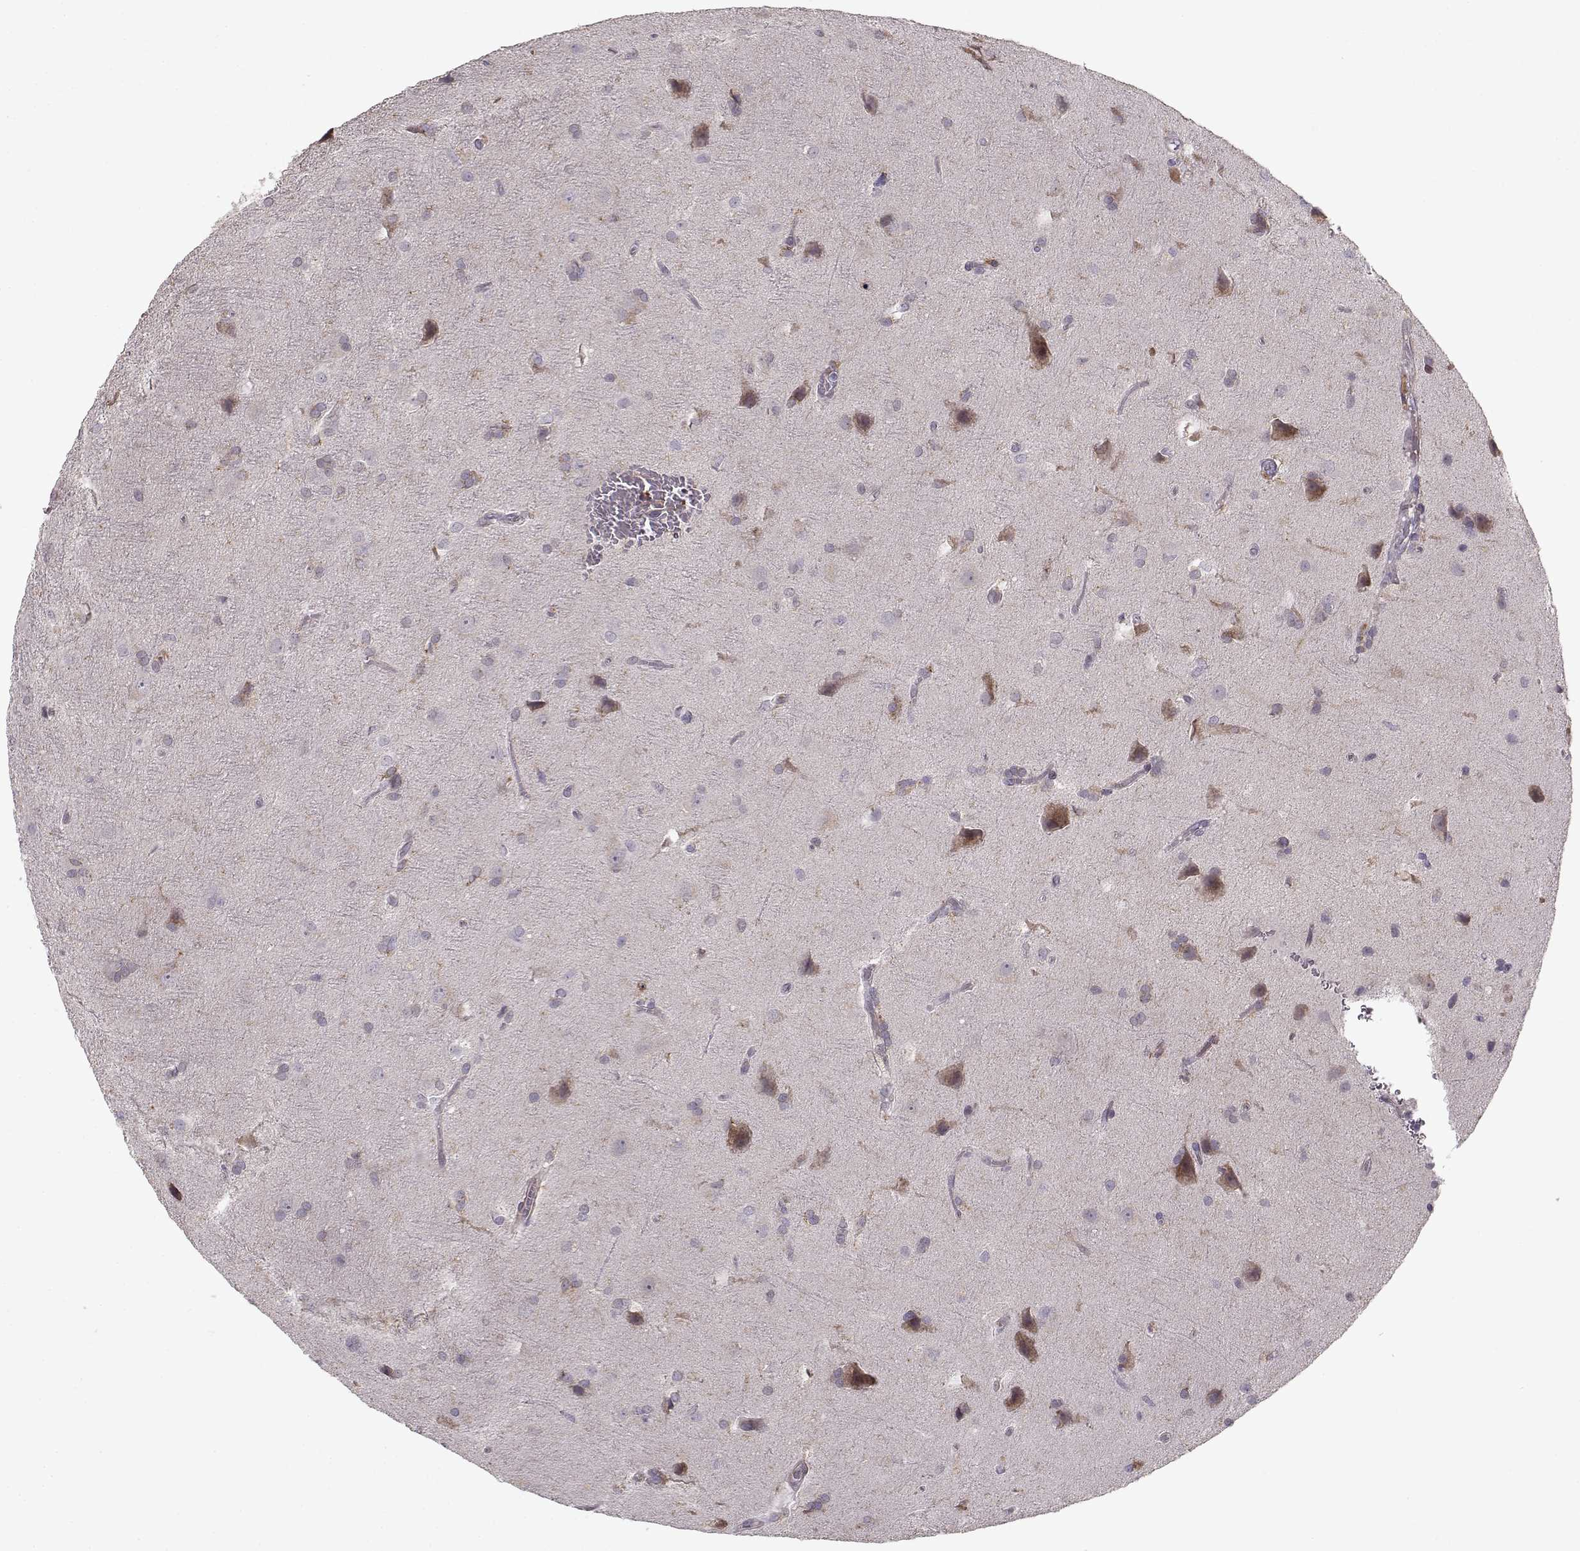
{"staining": {"intensity": "weak", "quantity": "<25%", "location": "cytoplasmic/membranous"}, "tissue": "glioma", "cell_type": "Tumor cells", "image_type": "cancer", "snomed": [{"axis": "morphology", "description": "Glioma, malignant, Low grade"}, {"axis": "topography", "description": "Brain"}], "caption": "High magnification brightfield microscopy of malignant glioma (low-grade) stained with DAB (brown) and counterstained with hematoxylin (blue): tumor cells show no significant staining.", "gene": "ENTPD8", "patient": {"sex": "male", "age": 58}}